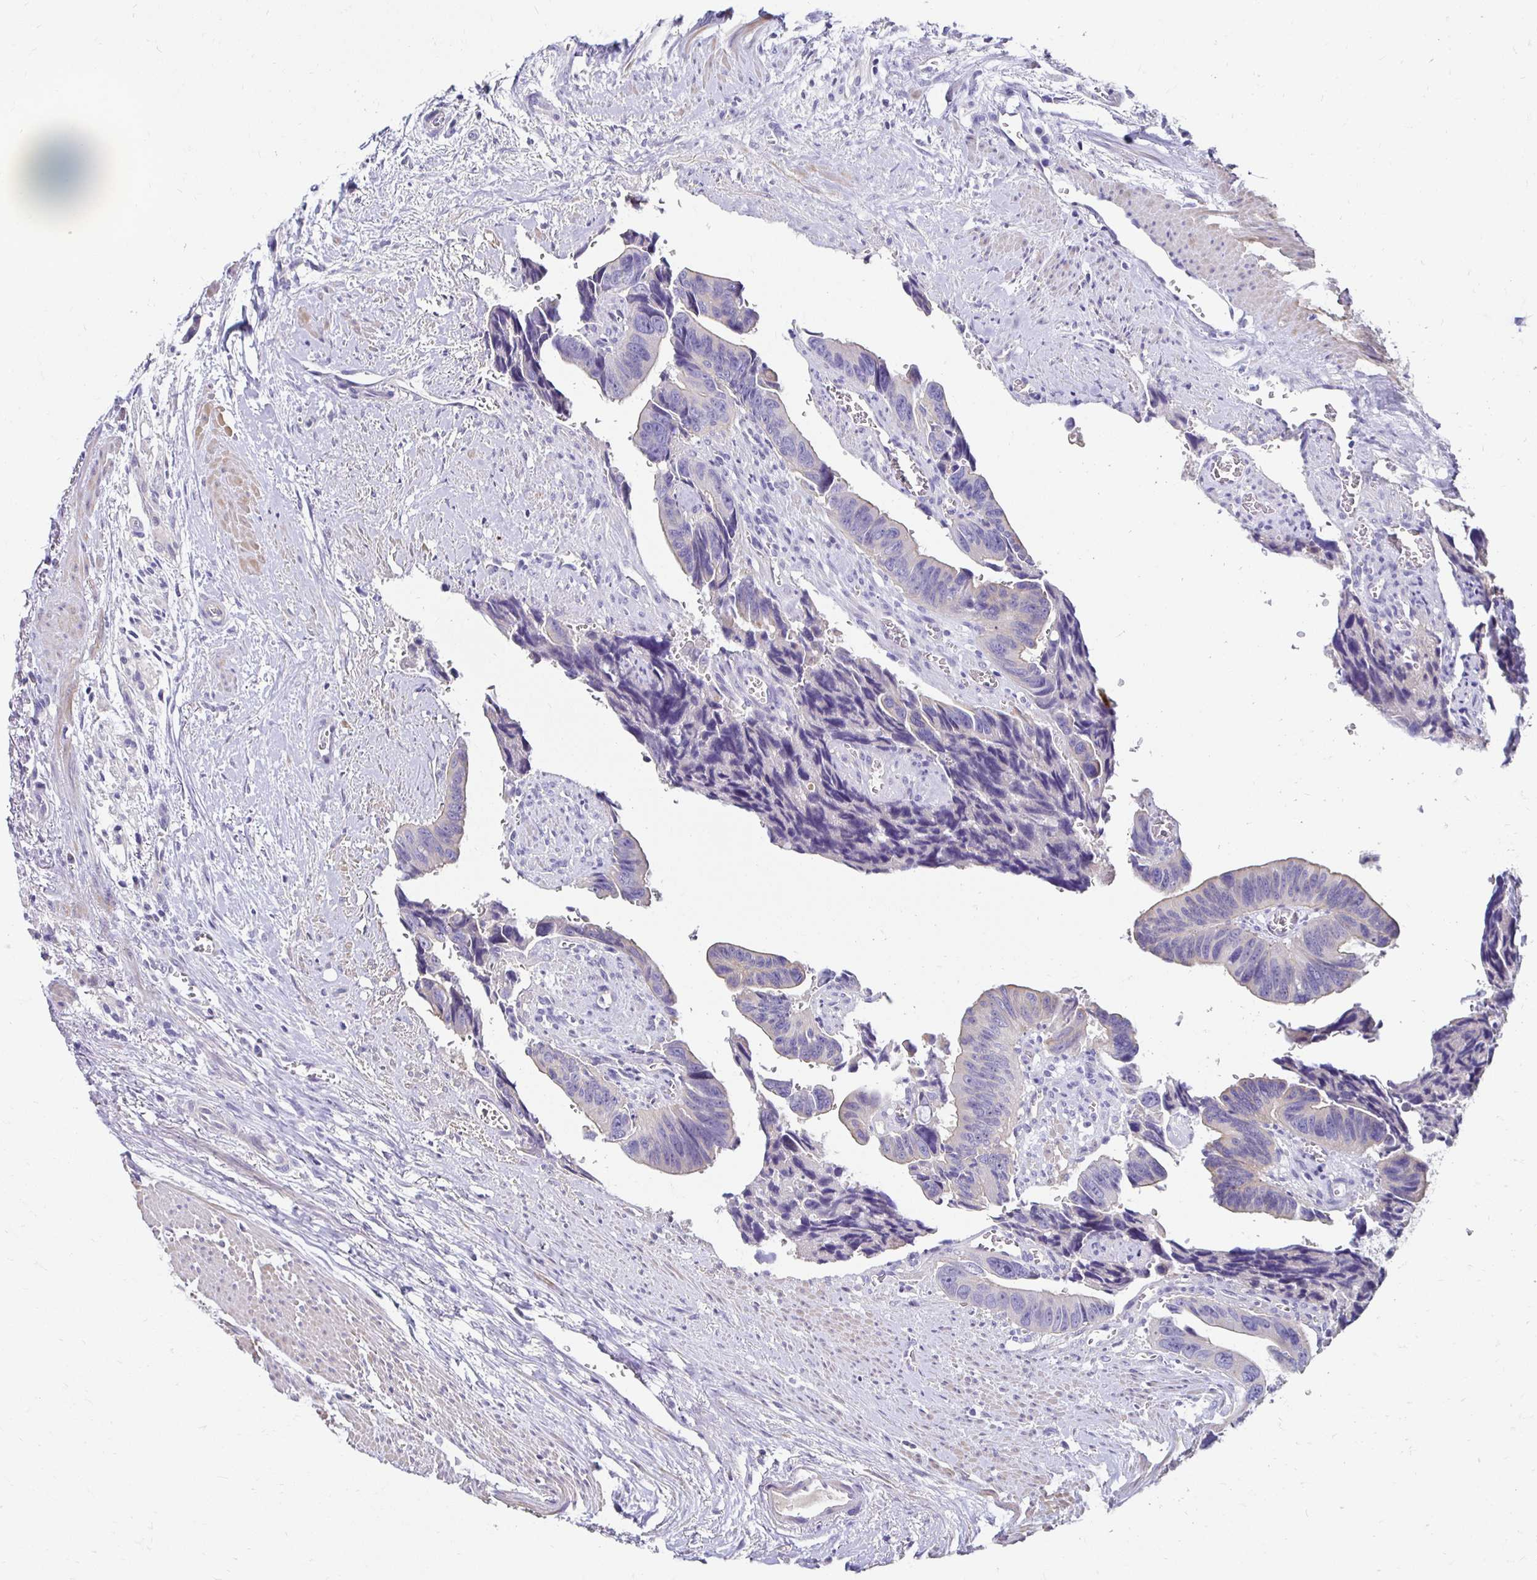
{"staining": {"intensity": "negative", "quantity": "none", "location": "none"}, "tissue": "colorectal cancer", "cell_type": "Tumor cells", "image_type": "cancer", "snomed": [{"axis": "morphology", "description": "Adenocarcinoma, NOS"}, {"axis": "topography", "description": "Rectum"}], "caption": "Tumor cells show no significant expression in colorectal cancer.", "gene": "AKAP6", "patient": {"sex": "male", "age": 76}}